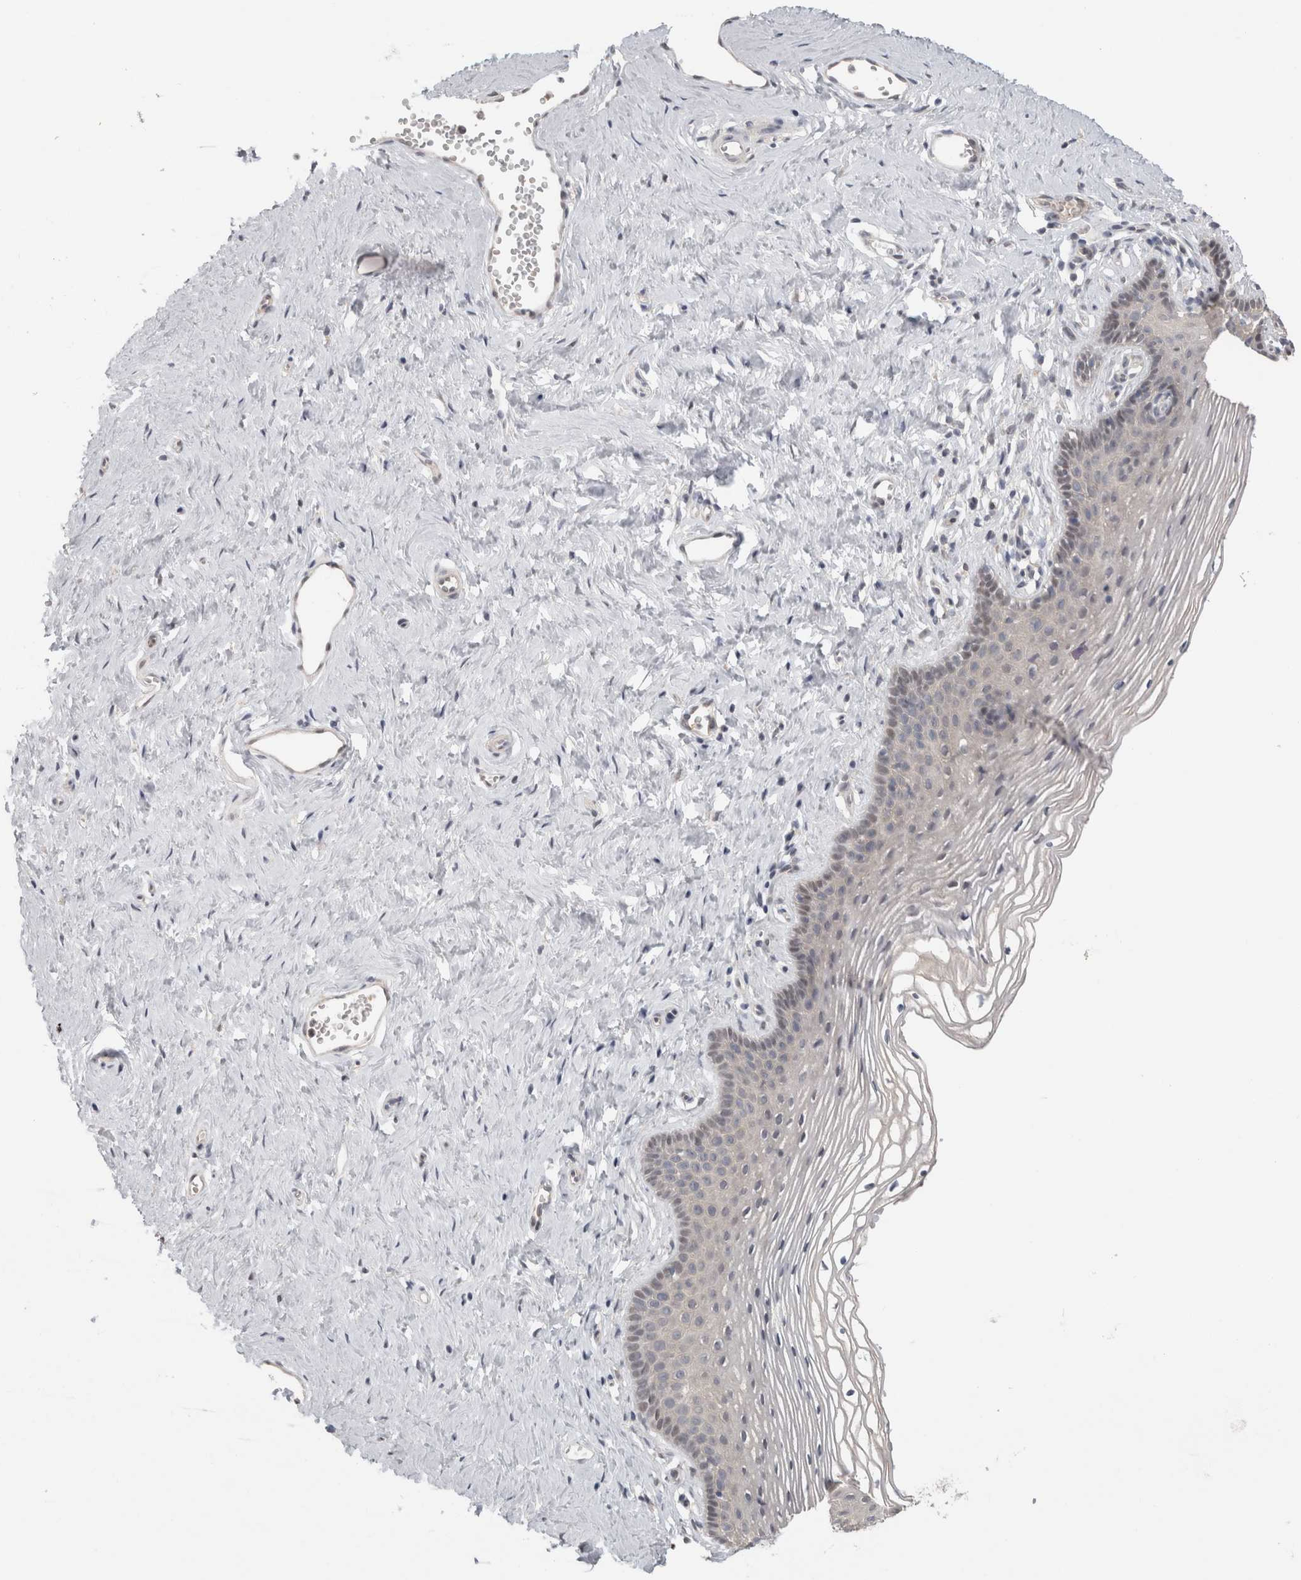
{"staining": {"intensity": "negative", "quantity": "none", "location": "none"}, "tissue": "vagina", "cell_type": "Squamous epithelial cells", "image_type": "normal", "snomed": [{"axis": "morphology", "description": "Normal tissue, NOS"}, {"axis": "topography", "description": "Vagina"}], "caption": "Micrograph shows no significant protein expression in squamous epithelial cells of normal vagina.", "gene": "PIGP", "patient": {"sex": "female", "age": 32}}